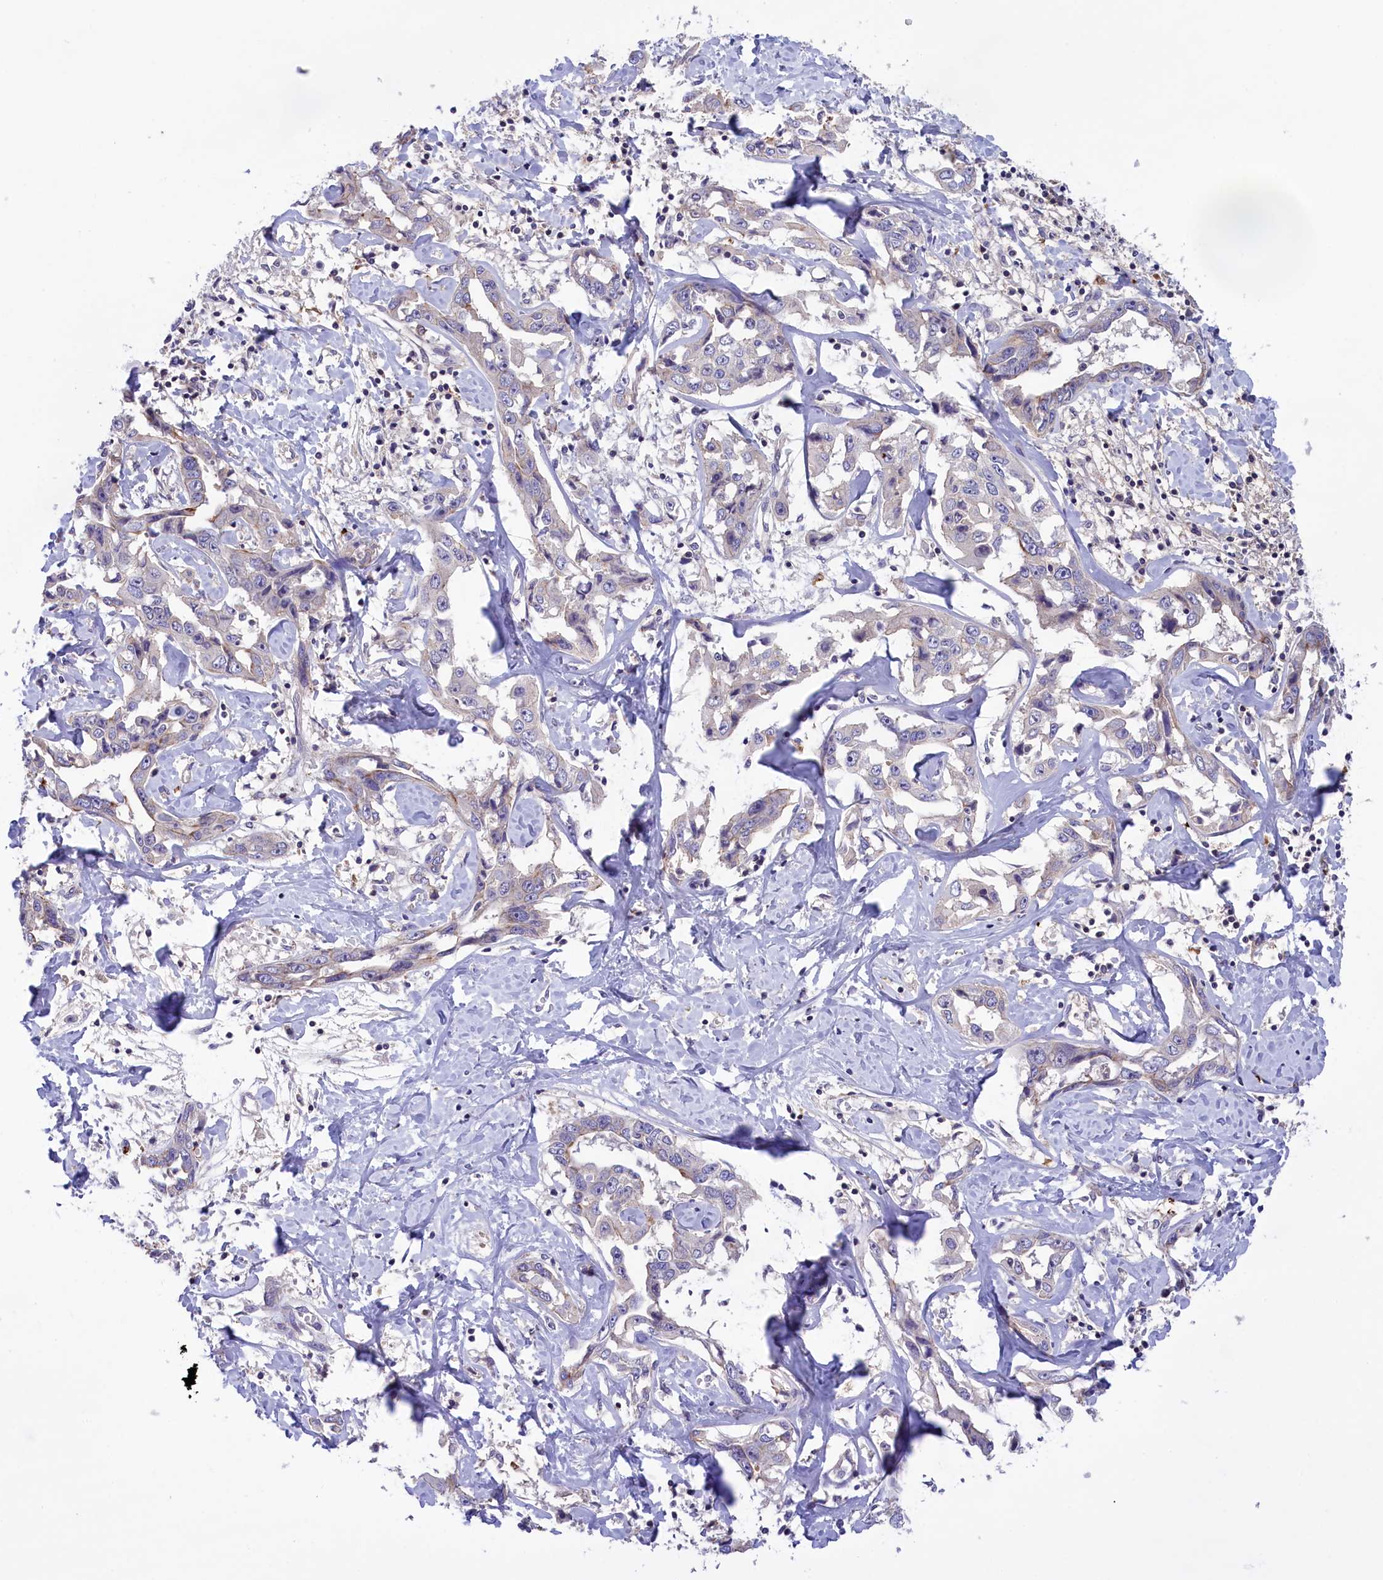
{"staining": {"intensity": "negative", "quantity": "none", "location": "none"}, "tissue": "liver cancer", "cell_type": "Tumor cells", "image_type": "cancer", "snomed": [{"axis": "morphology", "description": "Cholangiocarcinoma"}, {"axis": "topography", "description": "Liver"}], "caption": "IHC of human cholangiocarcinoma (liver) demonstrates no staining in tumor cells. Brightfield microscopy of immunohistochemistry (IHC) stained with DAB (brown) and hematoxylin (blue), captured at high magnification.", "gene": "HEATR3", "patient": {"sex": "male", "age": 59}}